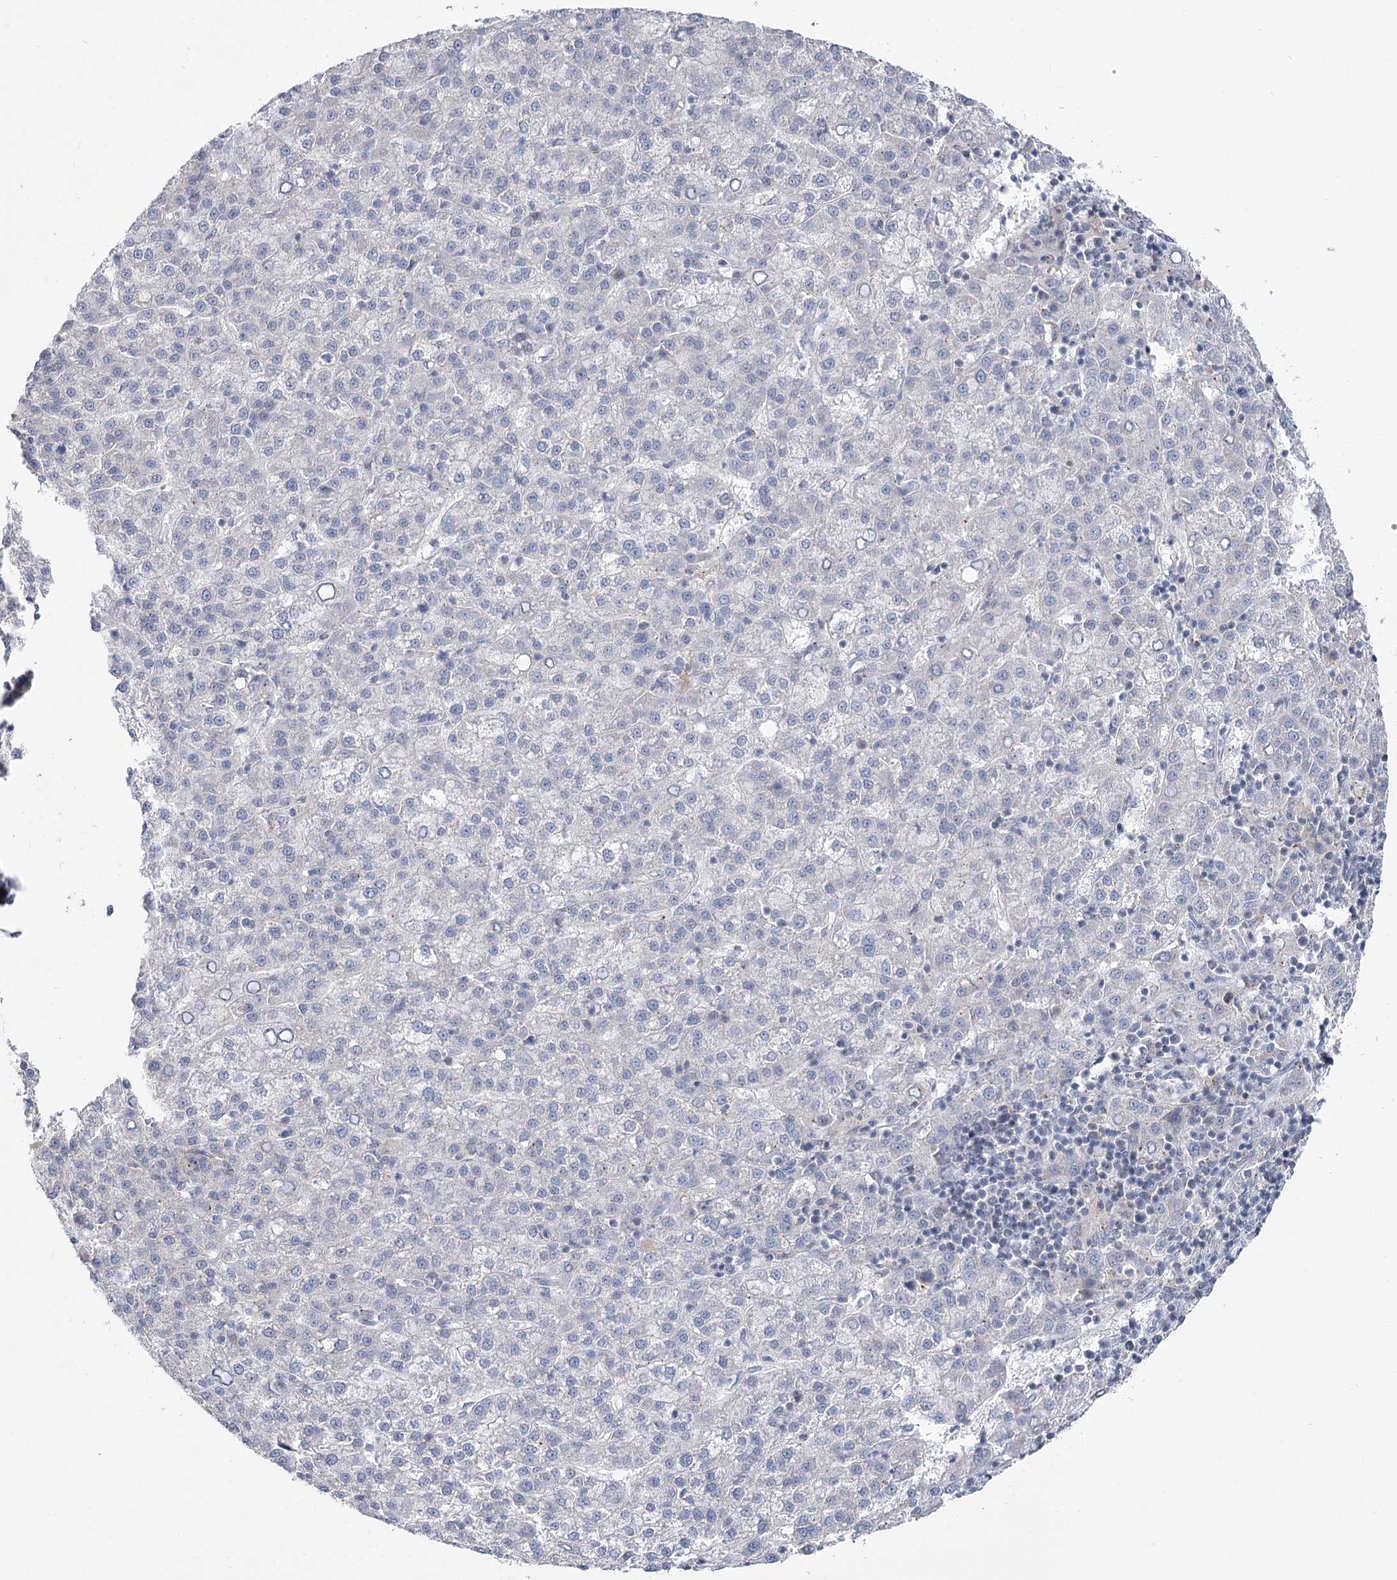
{"staining": {"intensity": "negative", "quantity": "none", "location": "none"}, "tissue": "liver cancer", "cell_type": "Tumor cells", "image_type": "cancer", "snomed": [{"axis": "morphology", "description": "Carcinoma, Hepatocellular, NOS"}, {"axis": "topography", "description": "Liver"}], "caption": "This is an IHC micrograph of human hepatocellular carcinoma (liver). There is no expression in tumor cells.", "gene": "PDHB", "patient": {"sex": "female", "age": 58}}